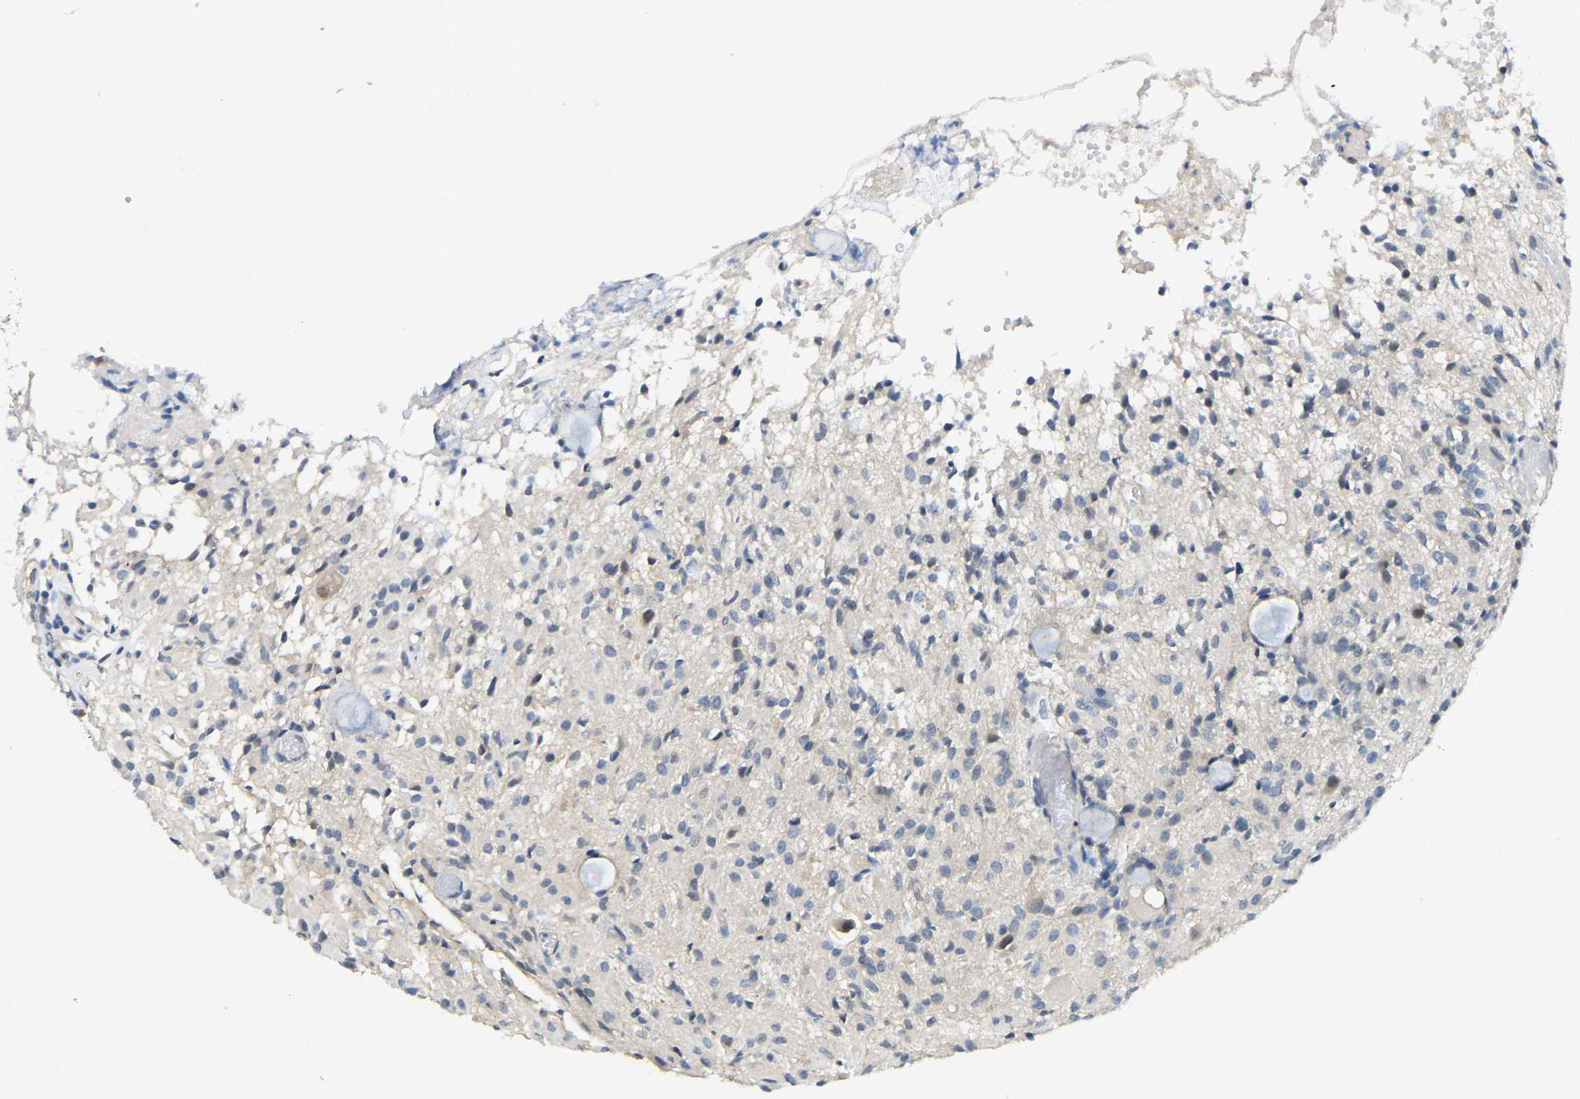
{"staining": {"intensity": "moderate", "quantity": "<25%", "location": "cytoplasmic/membranous"}, "tissue": "glioma", "cell_type": "Tumor cells", "image_type": "cancer", "snomed": [{"axis": "morphology", "description": "Glioma, malignant, High grade"}, {"axis": "topography", "description": "Brain"}], "caption": "Tumor cells exhibit moderate cytoplasmic/membranous staining in about <25% of cells in high-grade glioma (malignant).", "gene": "AHNAK", "patient": {"sex": "female", "age": 59}}